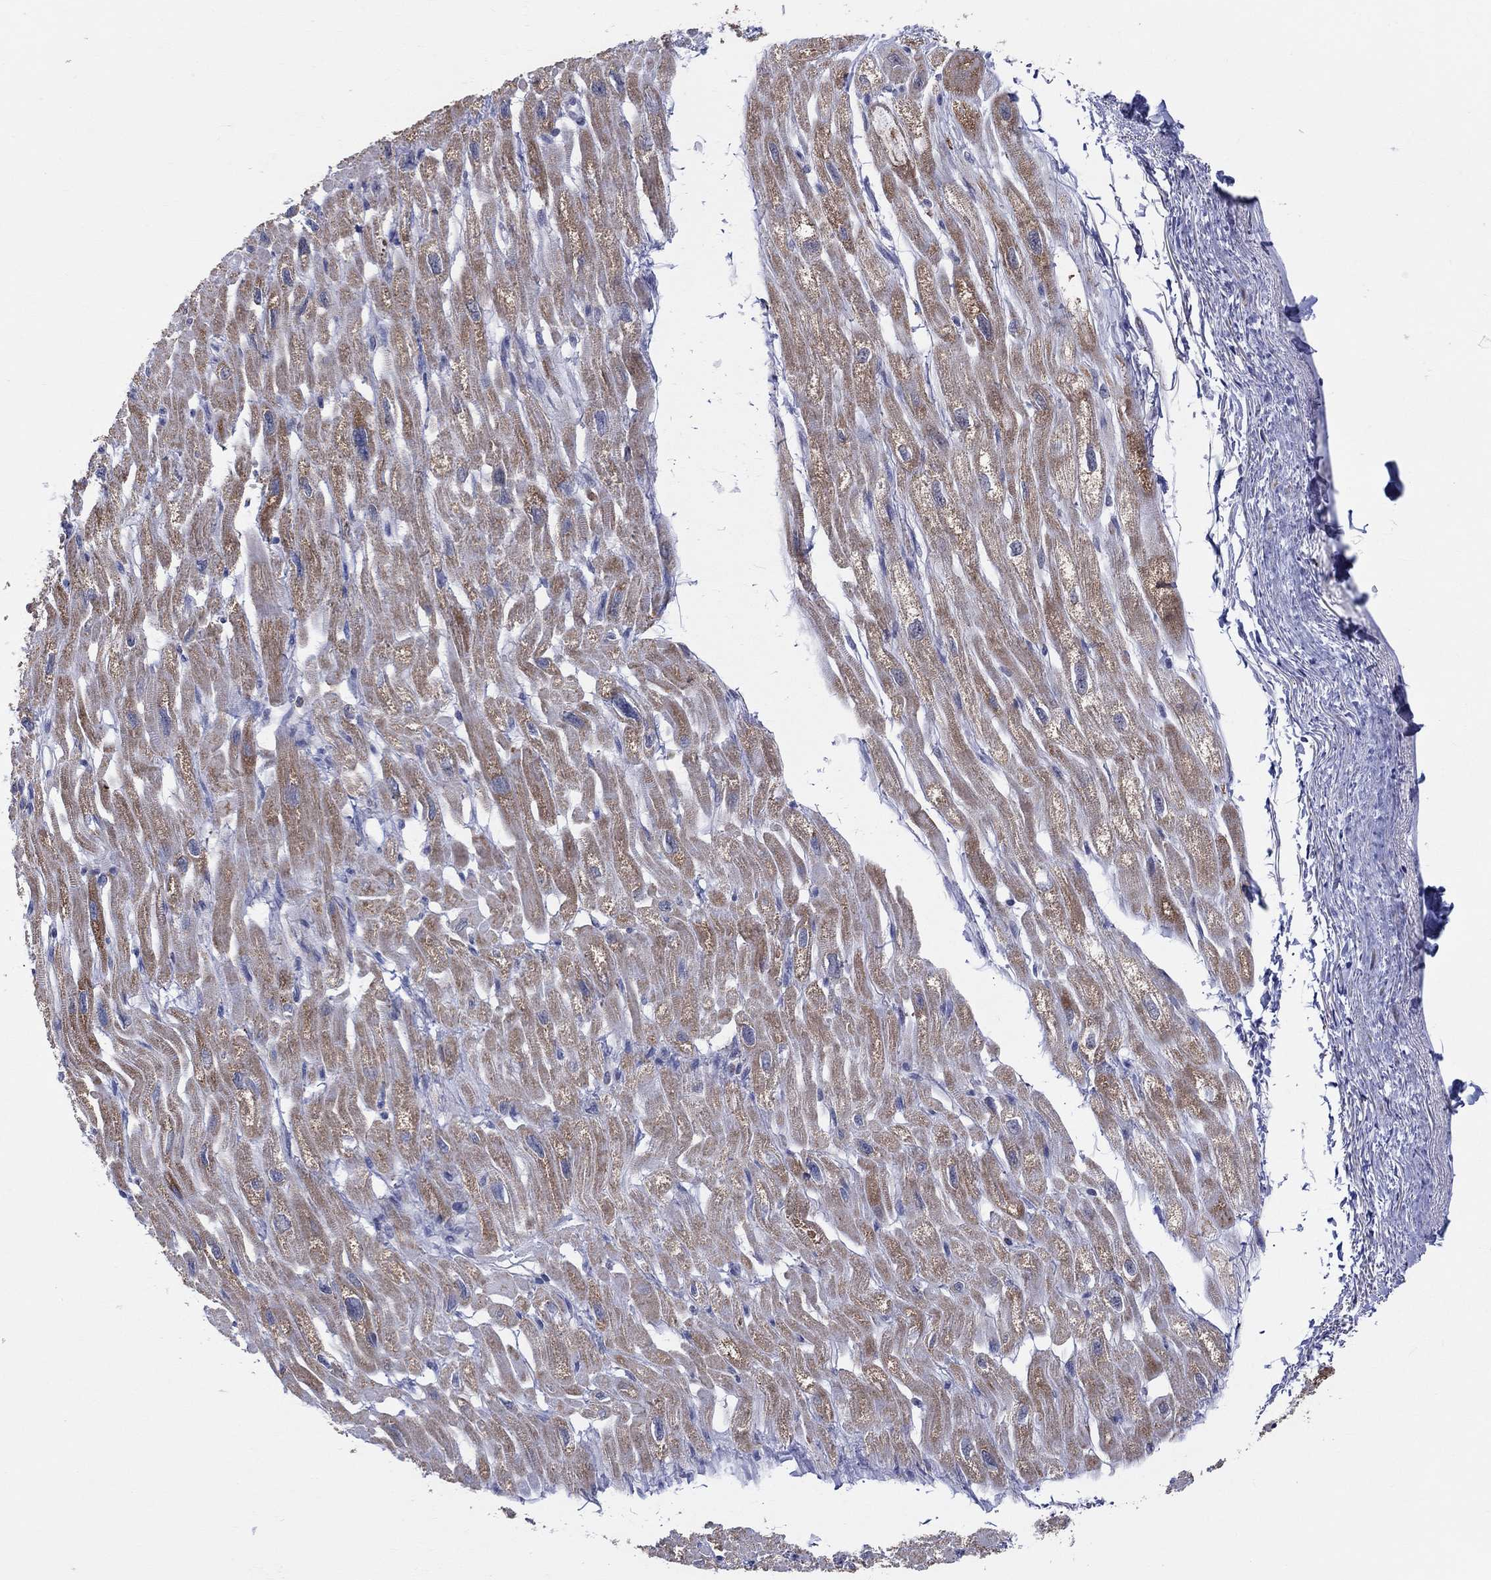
{"staining": {"intensity": "moderate", "quantity": ">75%", "location": "cytoplasmic/membranous"}, "tissue": "heart muscle", "cell_type": "Cardiomyocytes", "image_type": "normal", "snomed": [{"axis": "morphology", "description": "Normal tissue, NOS"}, {"axis": "topography", "description": "Heart"}], "caption": "Brown immunohistochemical staining in normal human heart muscle demonstrates moderate cytoplasmic/membranous staining in approximately >75% of cardiomyocytes.", "gene": "KISS1R", "patient": {"sex": "male", "age": 66}}